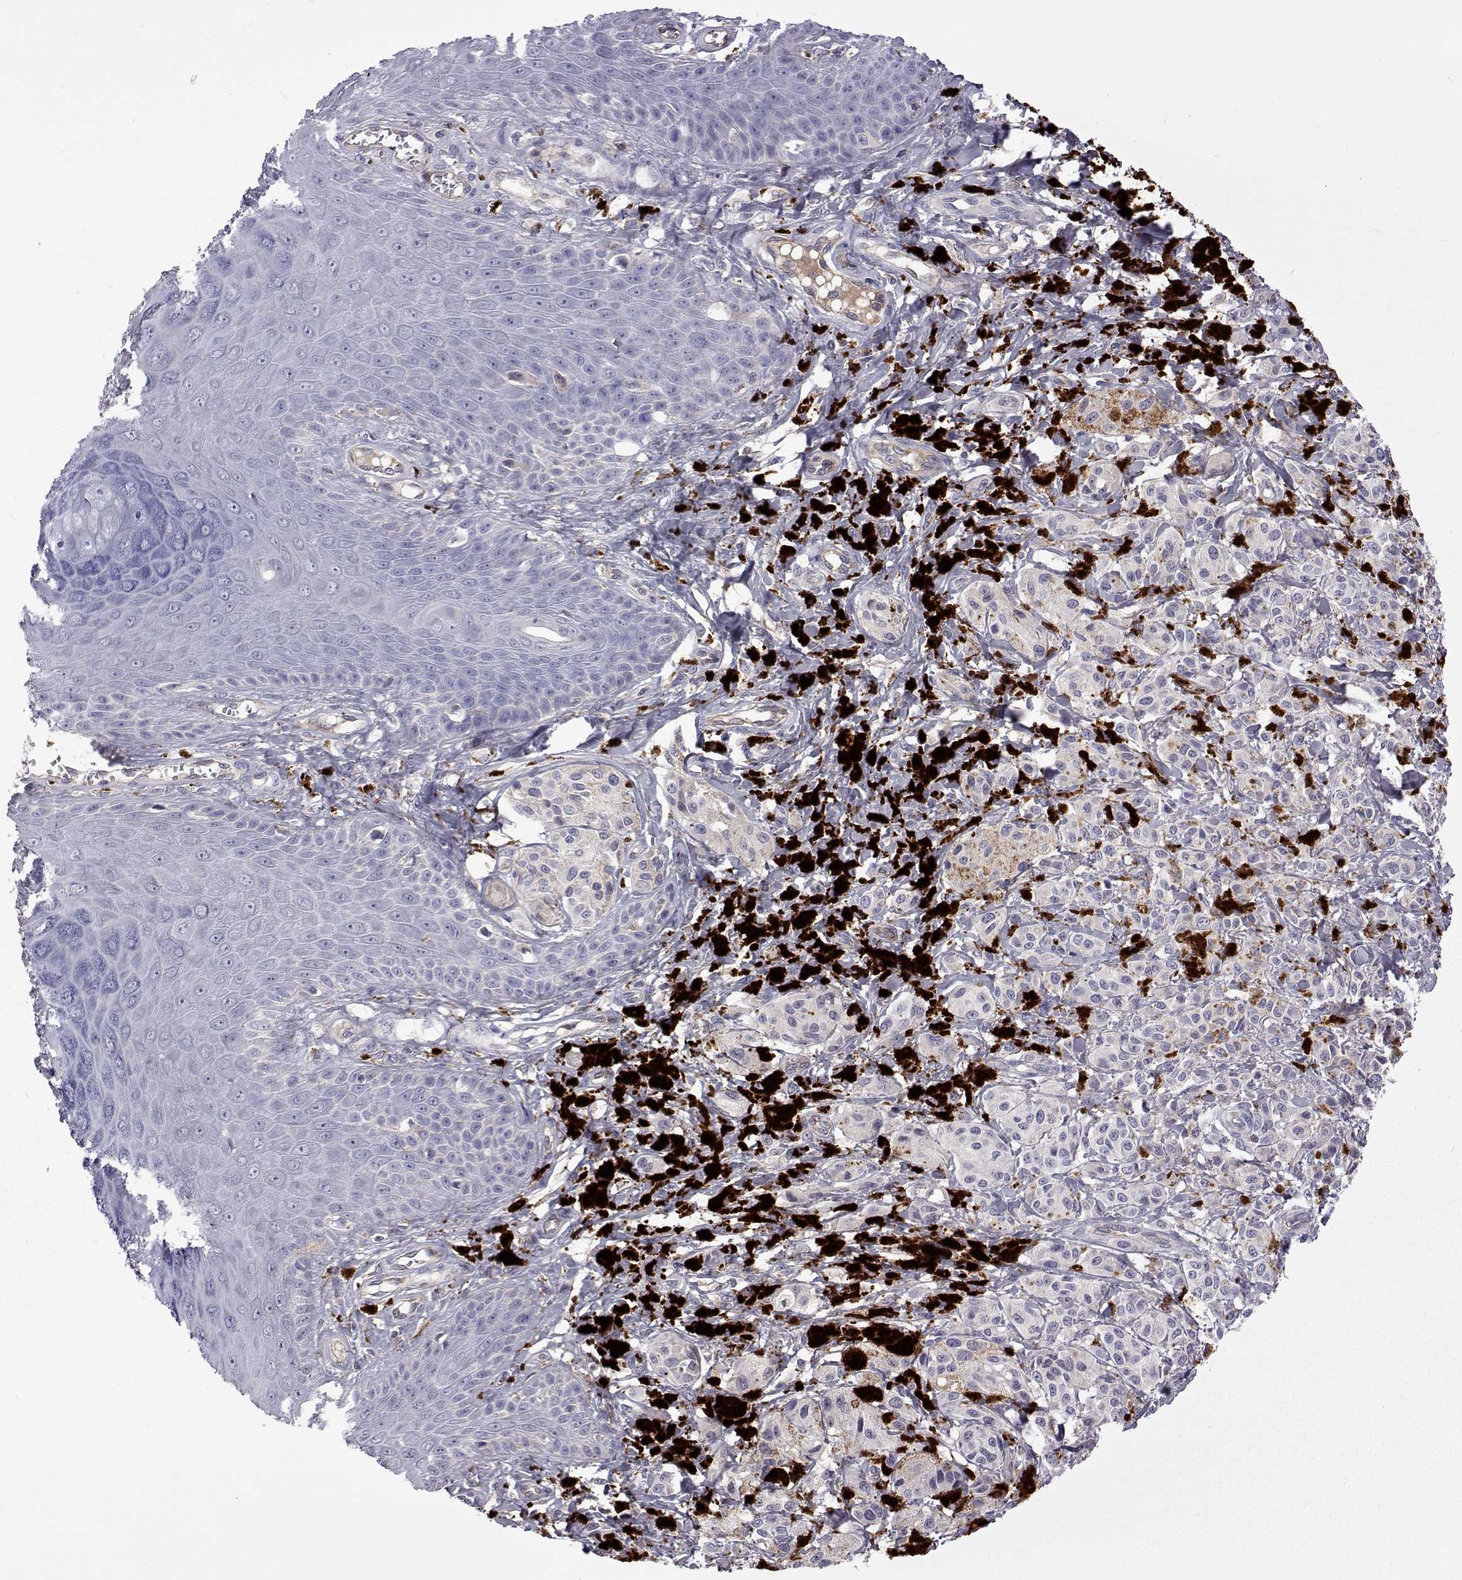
{"staining": {"intensity": "negative", "quantity": "none", "location": "none"}, "tissue": "melanoma", "cell_type": "Tumor cells", "image_type": "cancer", "snomed": [{"axis": "morphology", "description": "Malignant melanoma, NOS"}, {"axis": "topography", "description": "Skin"}], "caption": "Immunohistochemistry (IHC) of human melanoma reveals no positivity in tumor cells.", "gene": "TCF15", "patient": {"sex": "female", "age": 80}}